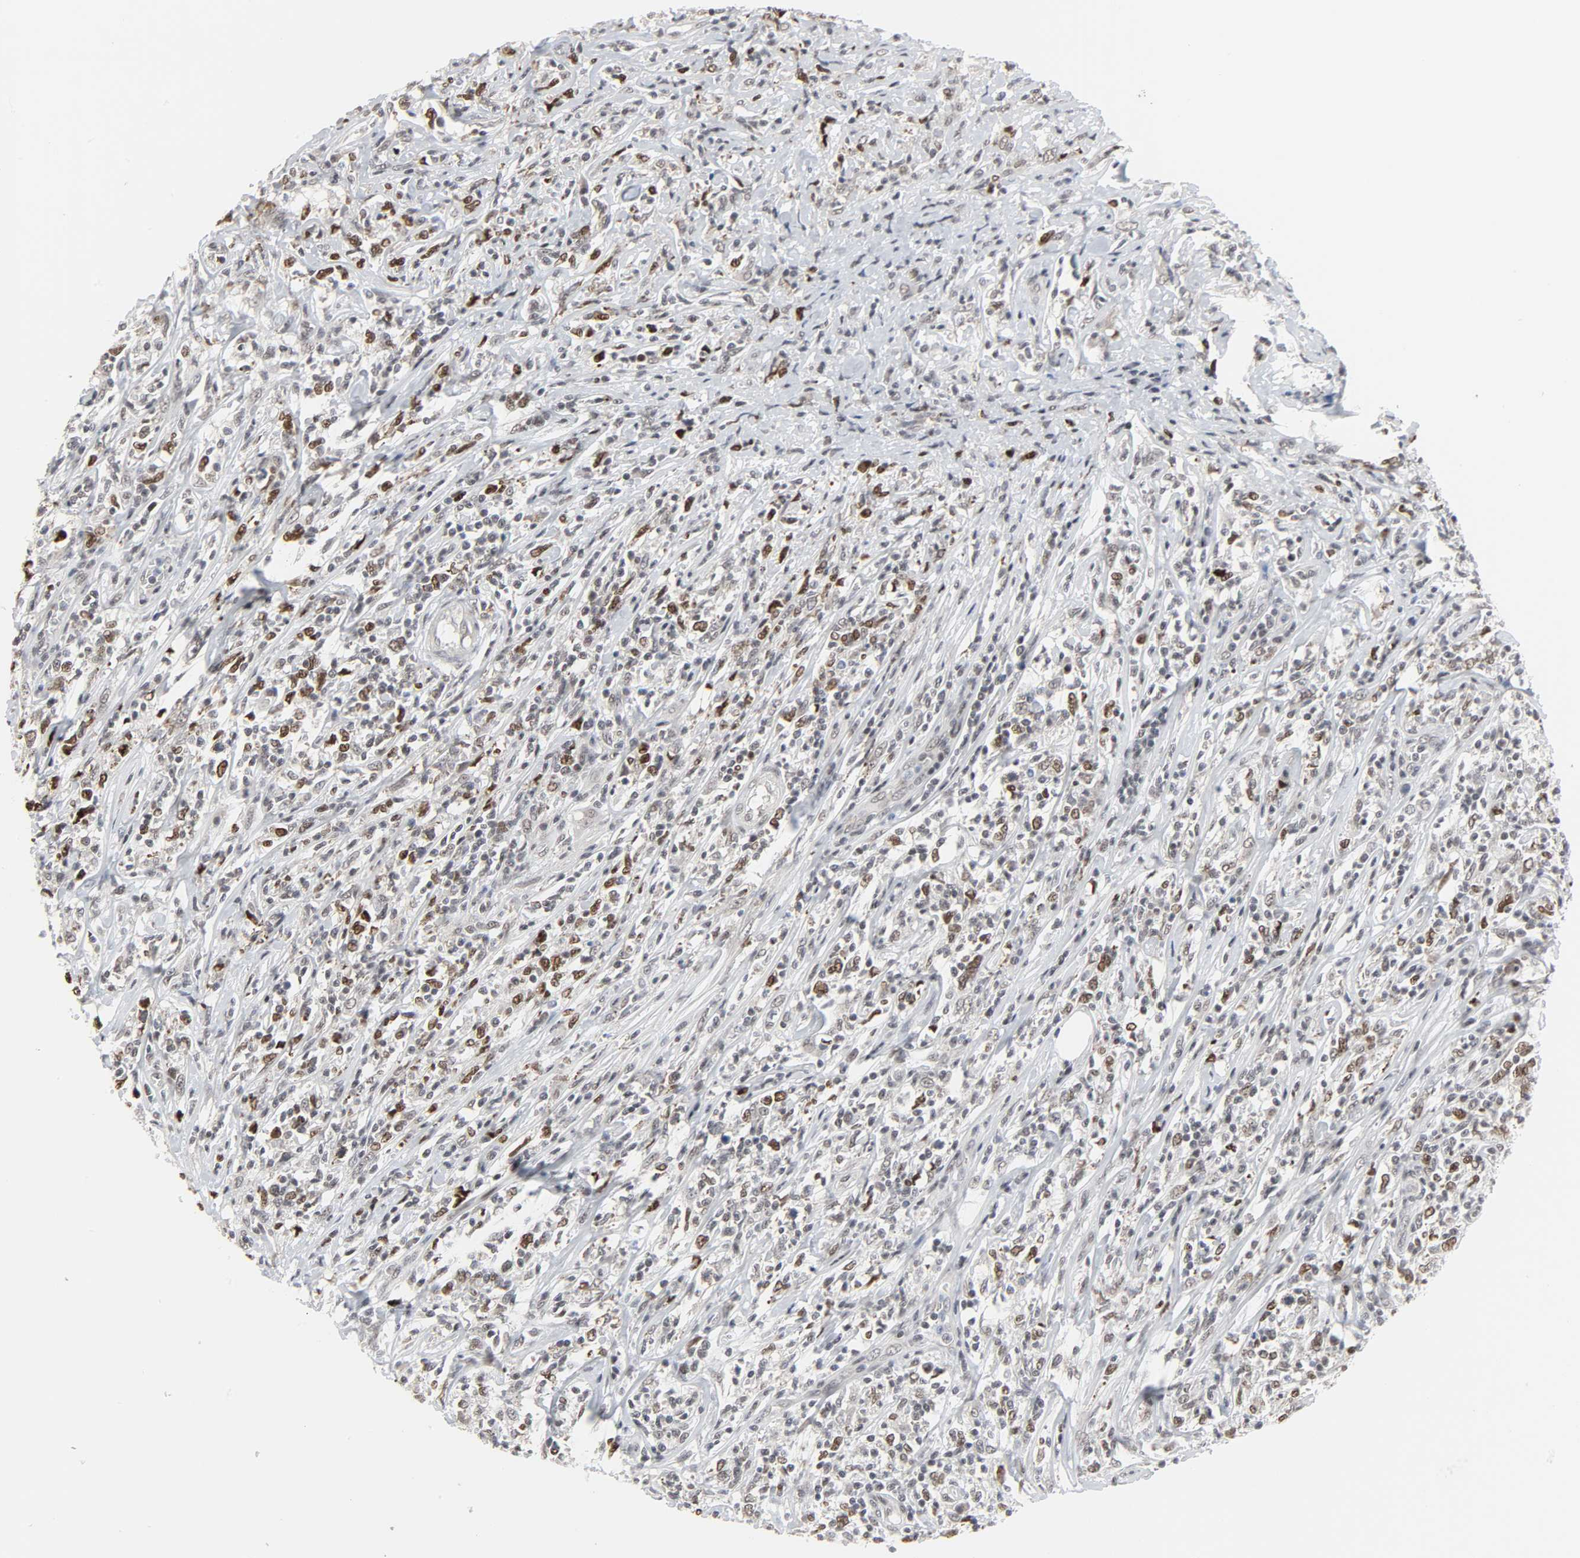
{"staining": {"intensity": "moderate", "quantity": "25%-75%", "location": "nuclear"}, "tissue": "lymphoma", "cell_type": "Tumor cells", "image_type": "cancer", "snomed": [{"axis": "morphology", "description": "Malignant lymphoma, non-Hodgkin's type, High grade"}, {"axis": "topography", "description": "Lymph node"}], "caption": "A brown stain highlights moderate nuclear staining of a protein in human high-grade malignant lymphoma, non-Hodgkin's type tumor cells.", "gene": "MUC1", "patient": {"sex": "female", "age": 84}}